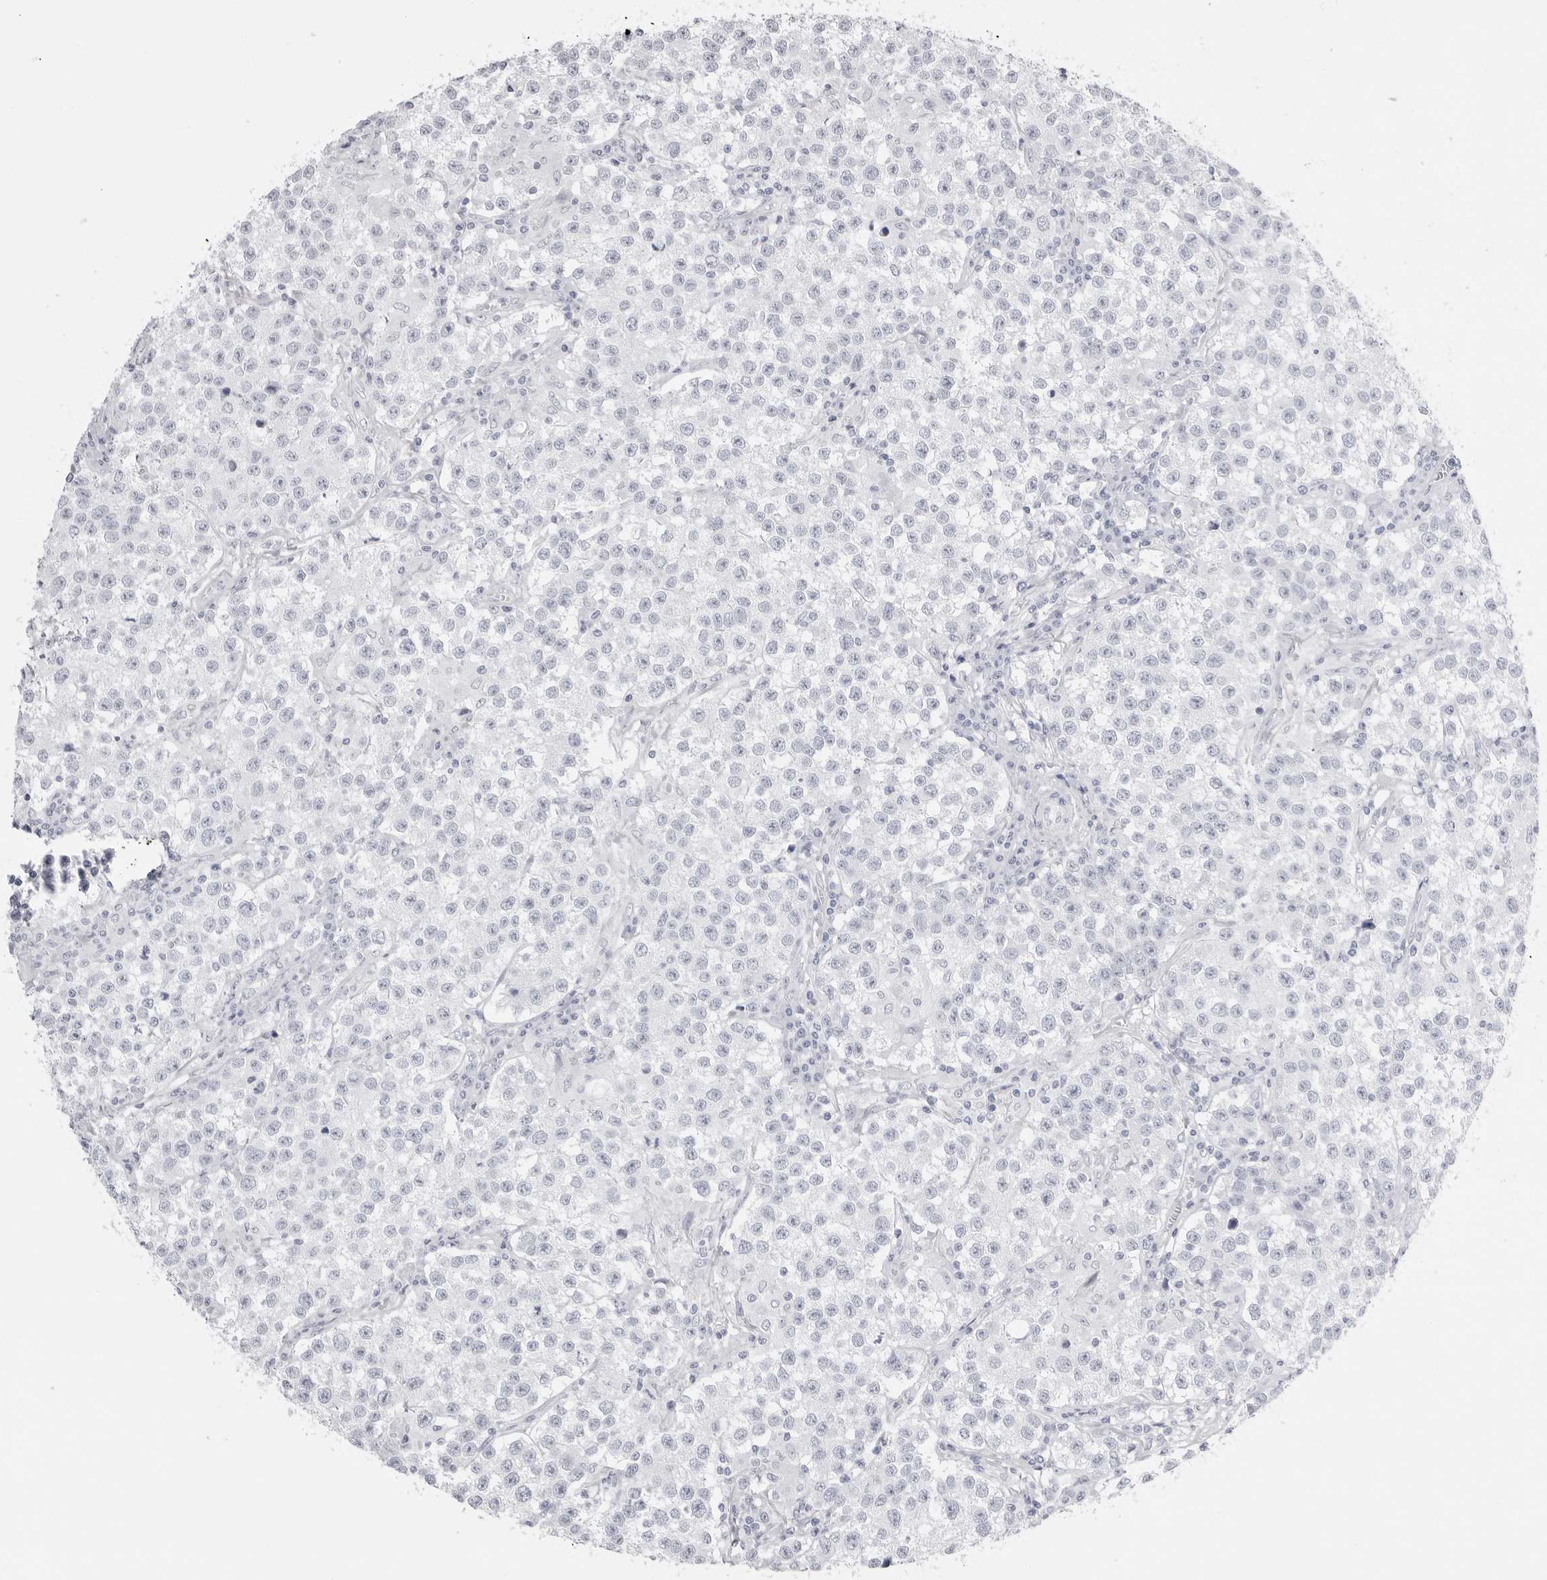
{"staining": {"intensity": "weak", "quantity": "<25%", "location": "cytoplasmic/membranous"}, "tissue": "testis cancer", "cell_type": "Tumor cells", "image_type": "cancer", "snomed": [{"axis": "morphology", "description": "Seminoma, NOS"}, {"axis": "morphology", "description": "Carcinoma, Embryonal, NOS"}, {"axis": "topography", "description": "Testis"}], "caption": "Immunohistochemistry (IHC) of testis embryonal carcinoma displays no expression in tumor cells.", "gene": "SERPINF2", "patient": {"sex": "male", "age": 43}}